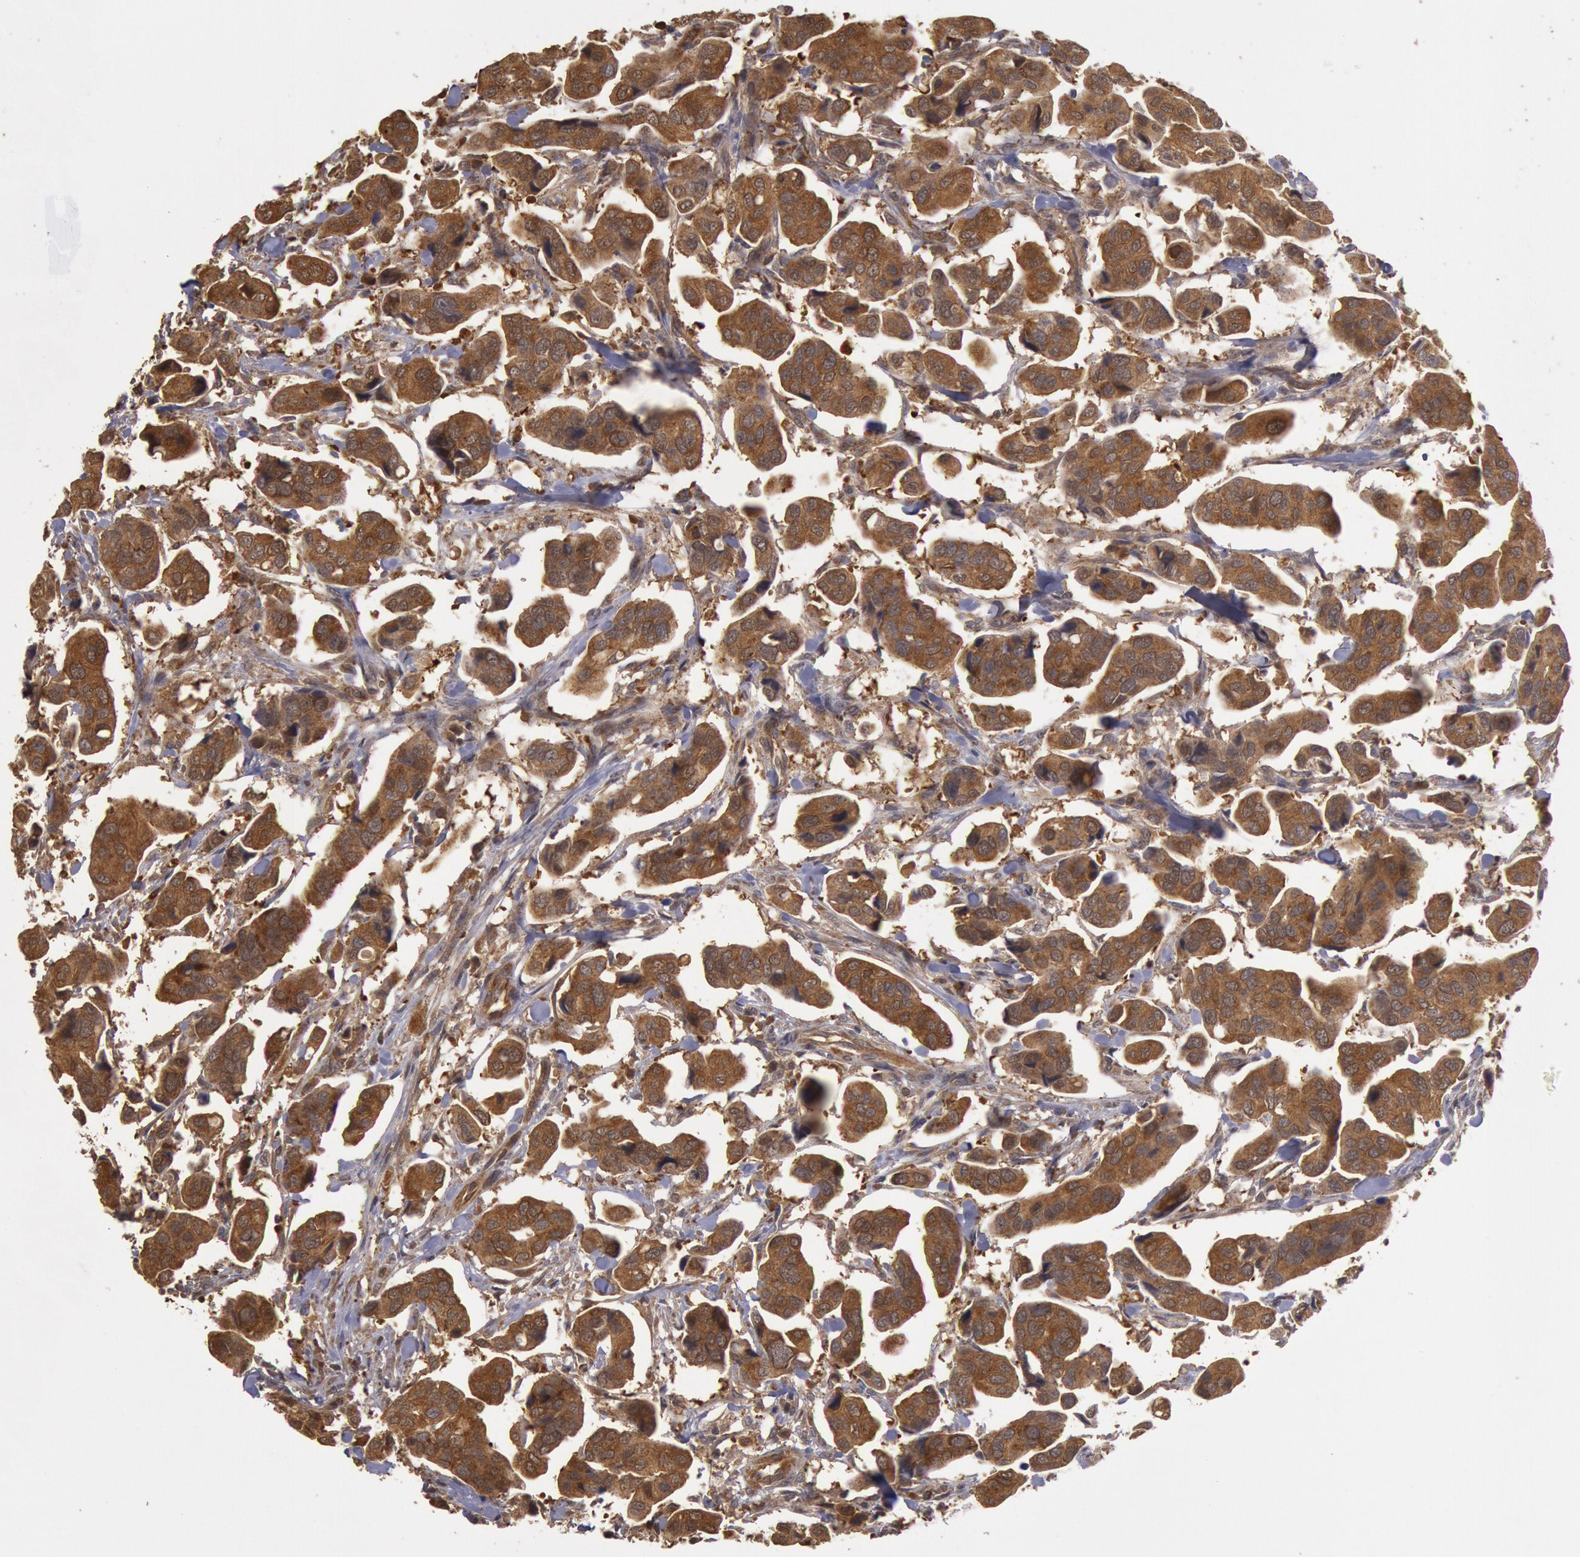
{"staining": {"intensity": "strong", "quantity": ">75%", "location": "cytoplasmic/membranous"}, "tissue": "urothelial cancer", "cell_type": "Tumor cells", "image_type": "cancer", "snomed": [{"axis": "morphology", "description": "Adenocarcinoma, NOS"}, {"axis": "topography", "description": "Urinary bladder"}], "caption": "Immunohistochemical staining of human adenocarcinoma displays high levels of strong cytoplasmic/membranous expression in about >75% of tumor cells. The protein is shown in brown color, while the nuclei are stained blue.", "gene": "USP14", "patient": {"sex": "male", "age": 61}}